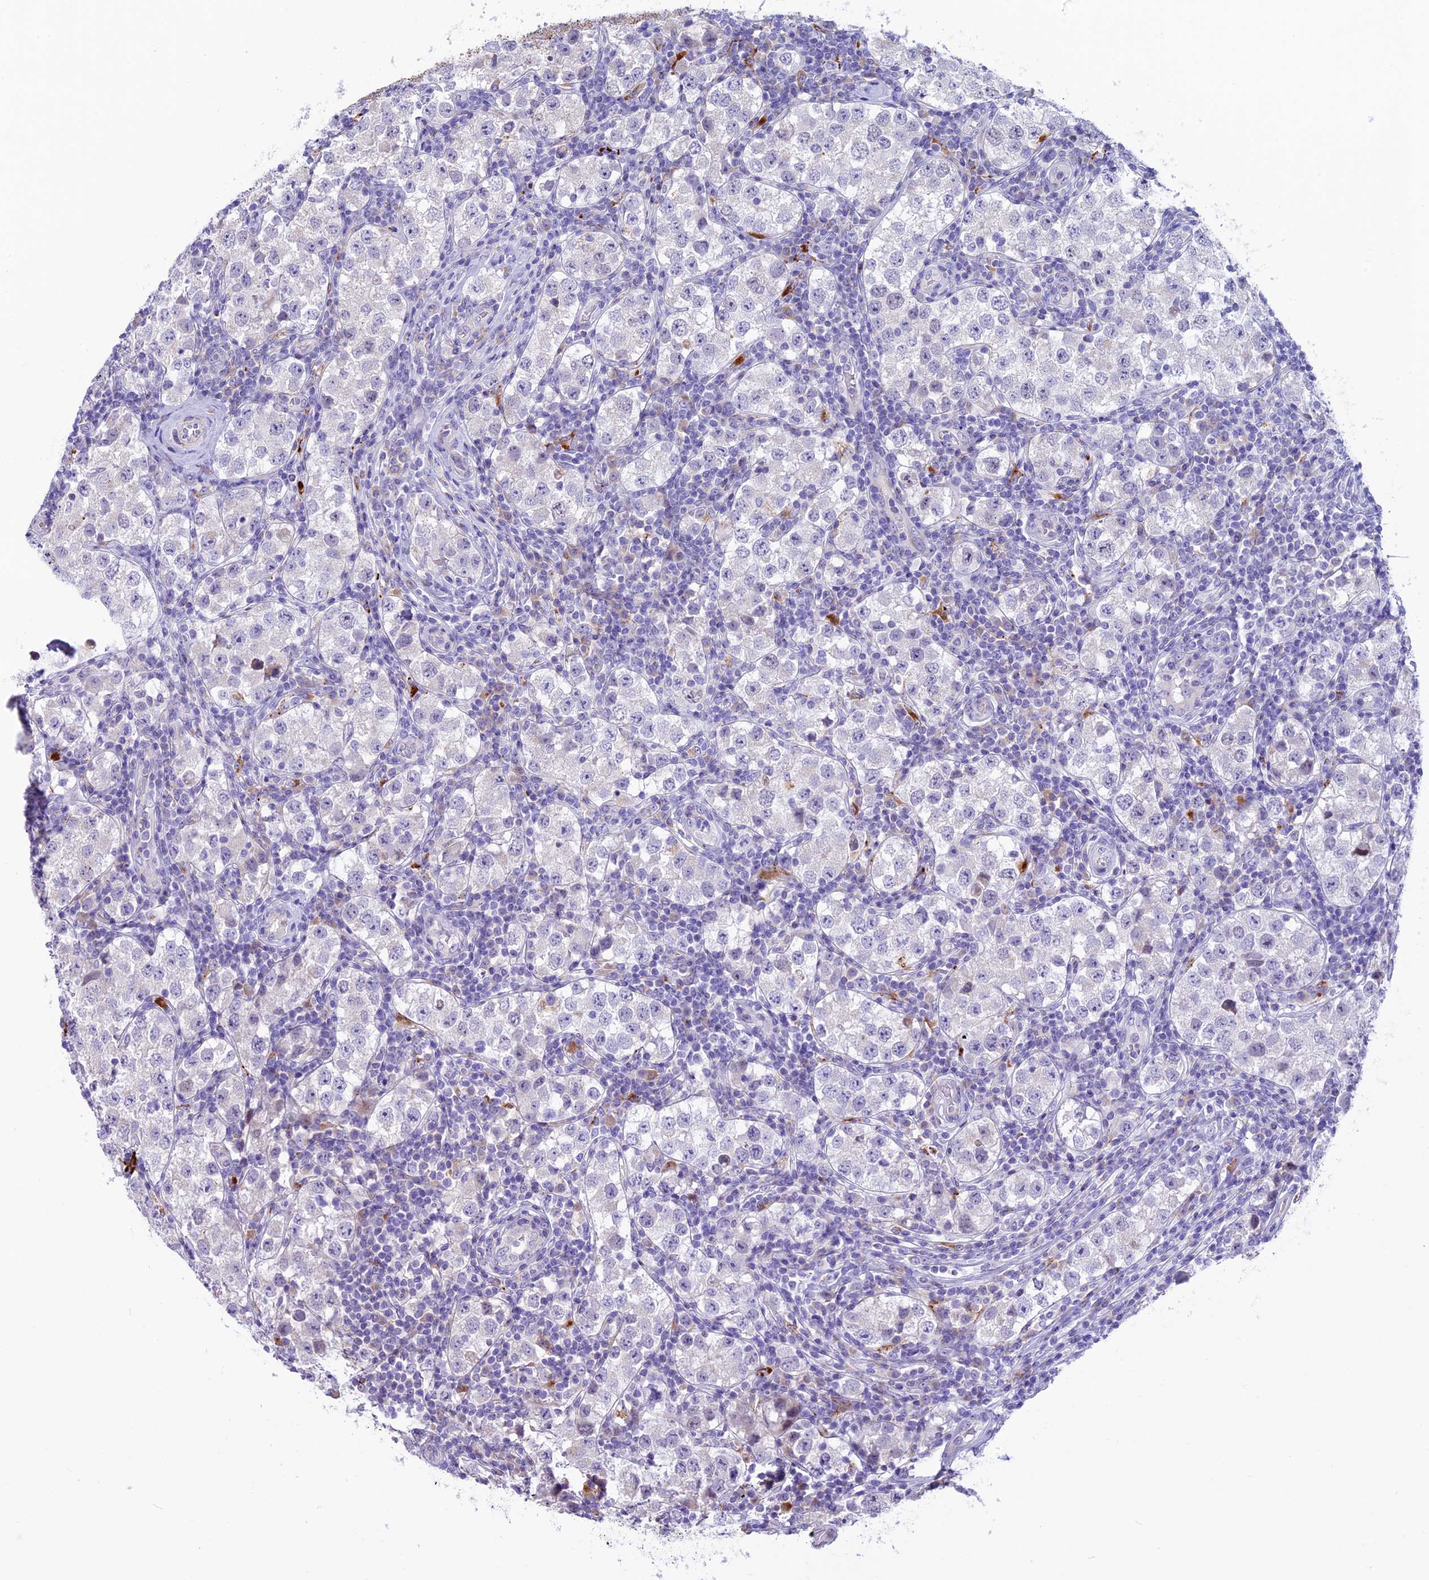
{"staining": {"intensity": "negative", "quantity": "none", "location": "none"}, "tissue": "testis cancer", "cell_type": "Tumor cells", "image_type": "cancer", "snomed": [{"axis": "morphology", "description": "Seminoma, NOS"}, {"axis": "topography", "description": "Testis"}], "caption": "Tumor cells are negative for protein expression in human testis cancer (seminoma).", "gene": "THRSP", "patient": {"sex": "male", "age": 34}}